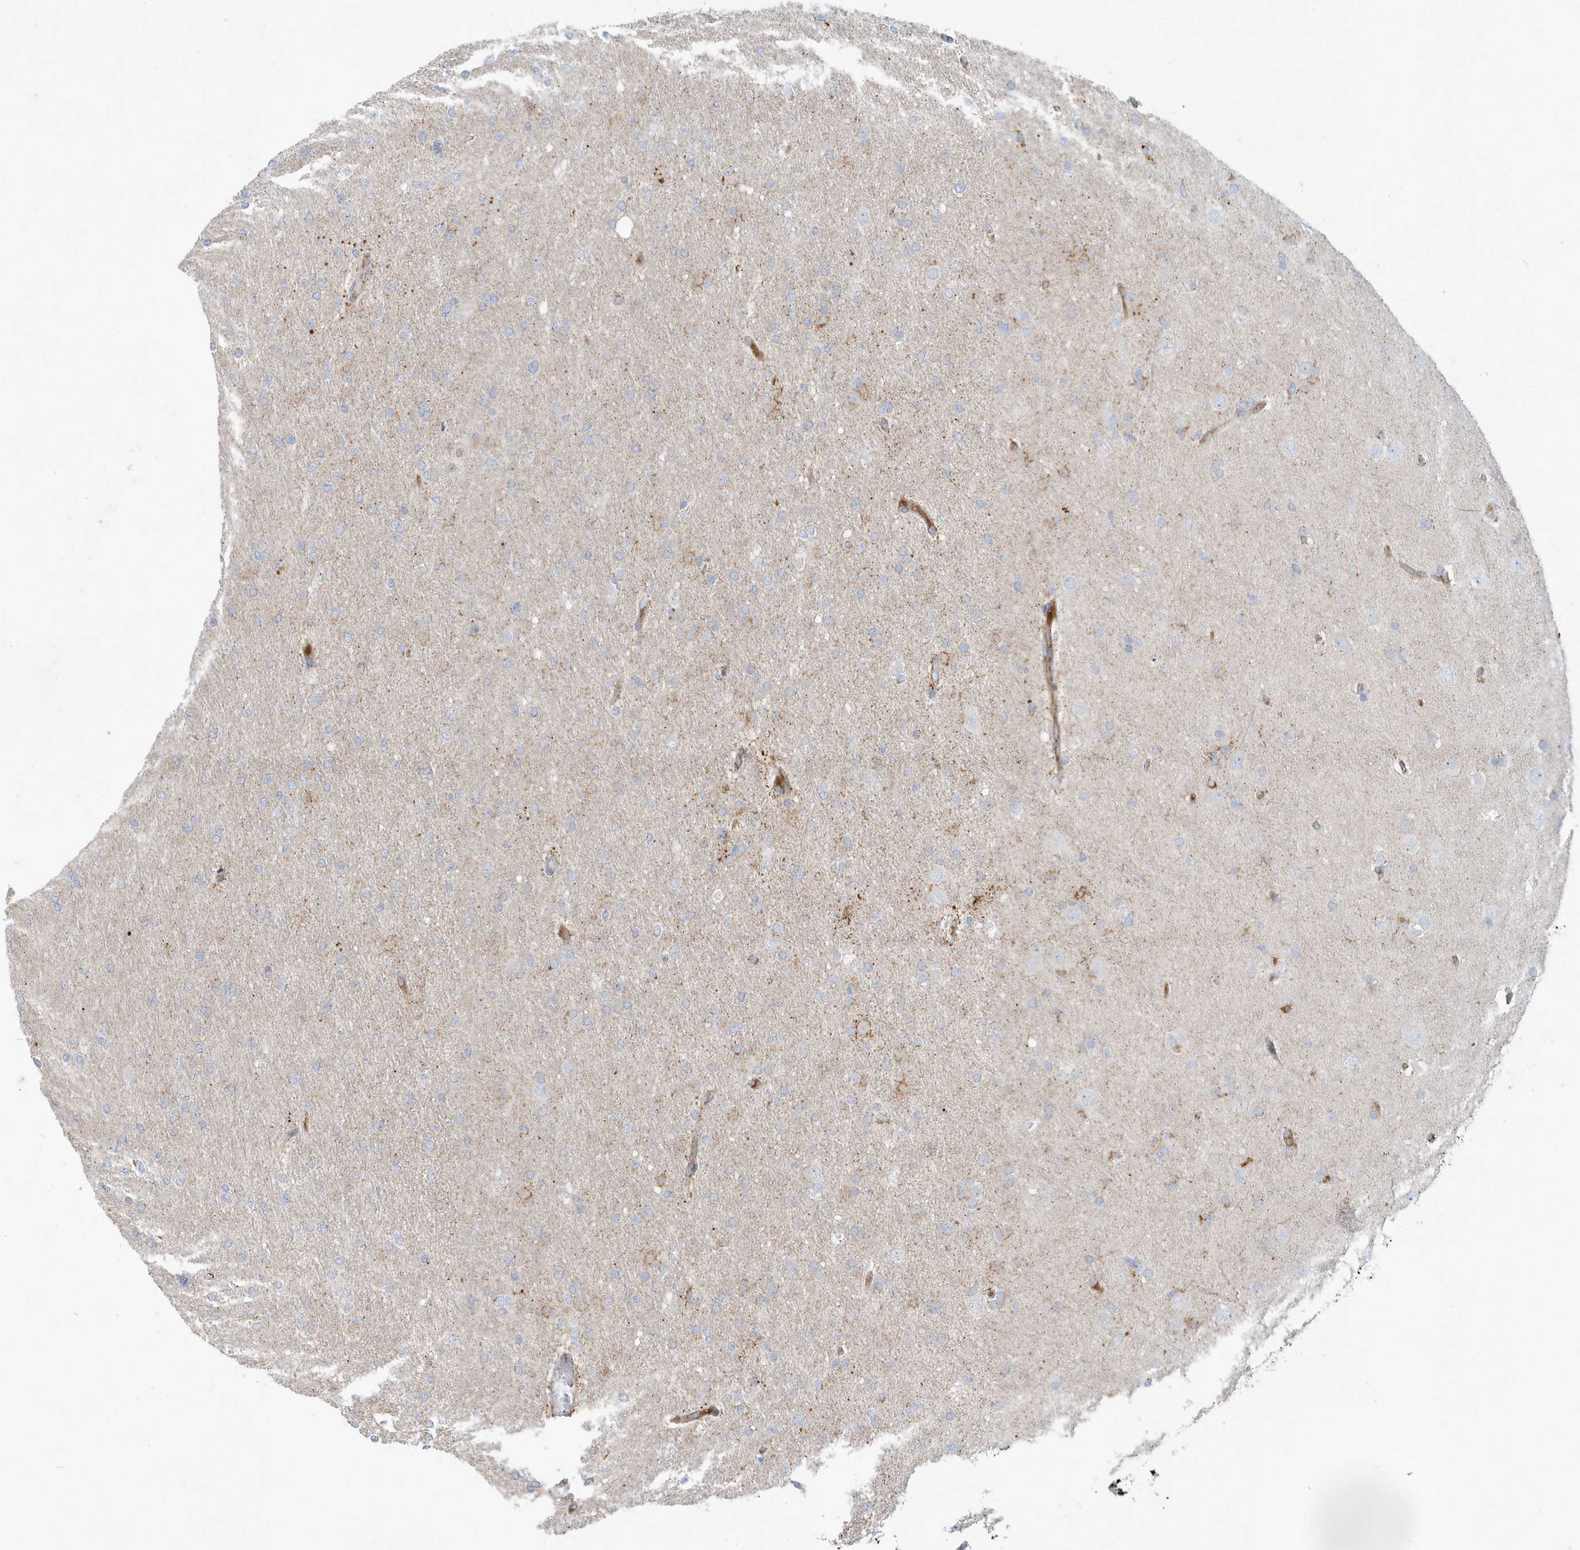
{"staining": {"intensity": "negative", "quantity": "none", "location": "none"}, "tissue": "glioma", "cell_type": "Tumor cells", "image_type": "cancer", "snomed": [{"axis": "morphology", "description": "Glioma, malignant, High grade"}, {"axis": "topography", "description": "Cerebral cortex"}], "caption": "A micrograph of high-grade glioma (malignant) stained for a protein exhibits no brown staining in tumor cells. The staining was performed using DAB to visualize the protein expression in brown, while the nuclei were stained in blue with hematoxylin (Magnification: 20x).", "gene": "IFT57", "patient": {"sex": "female", "age": 36}}